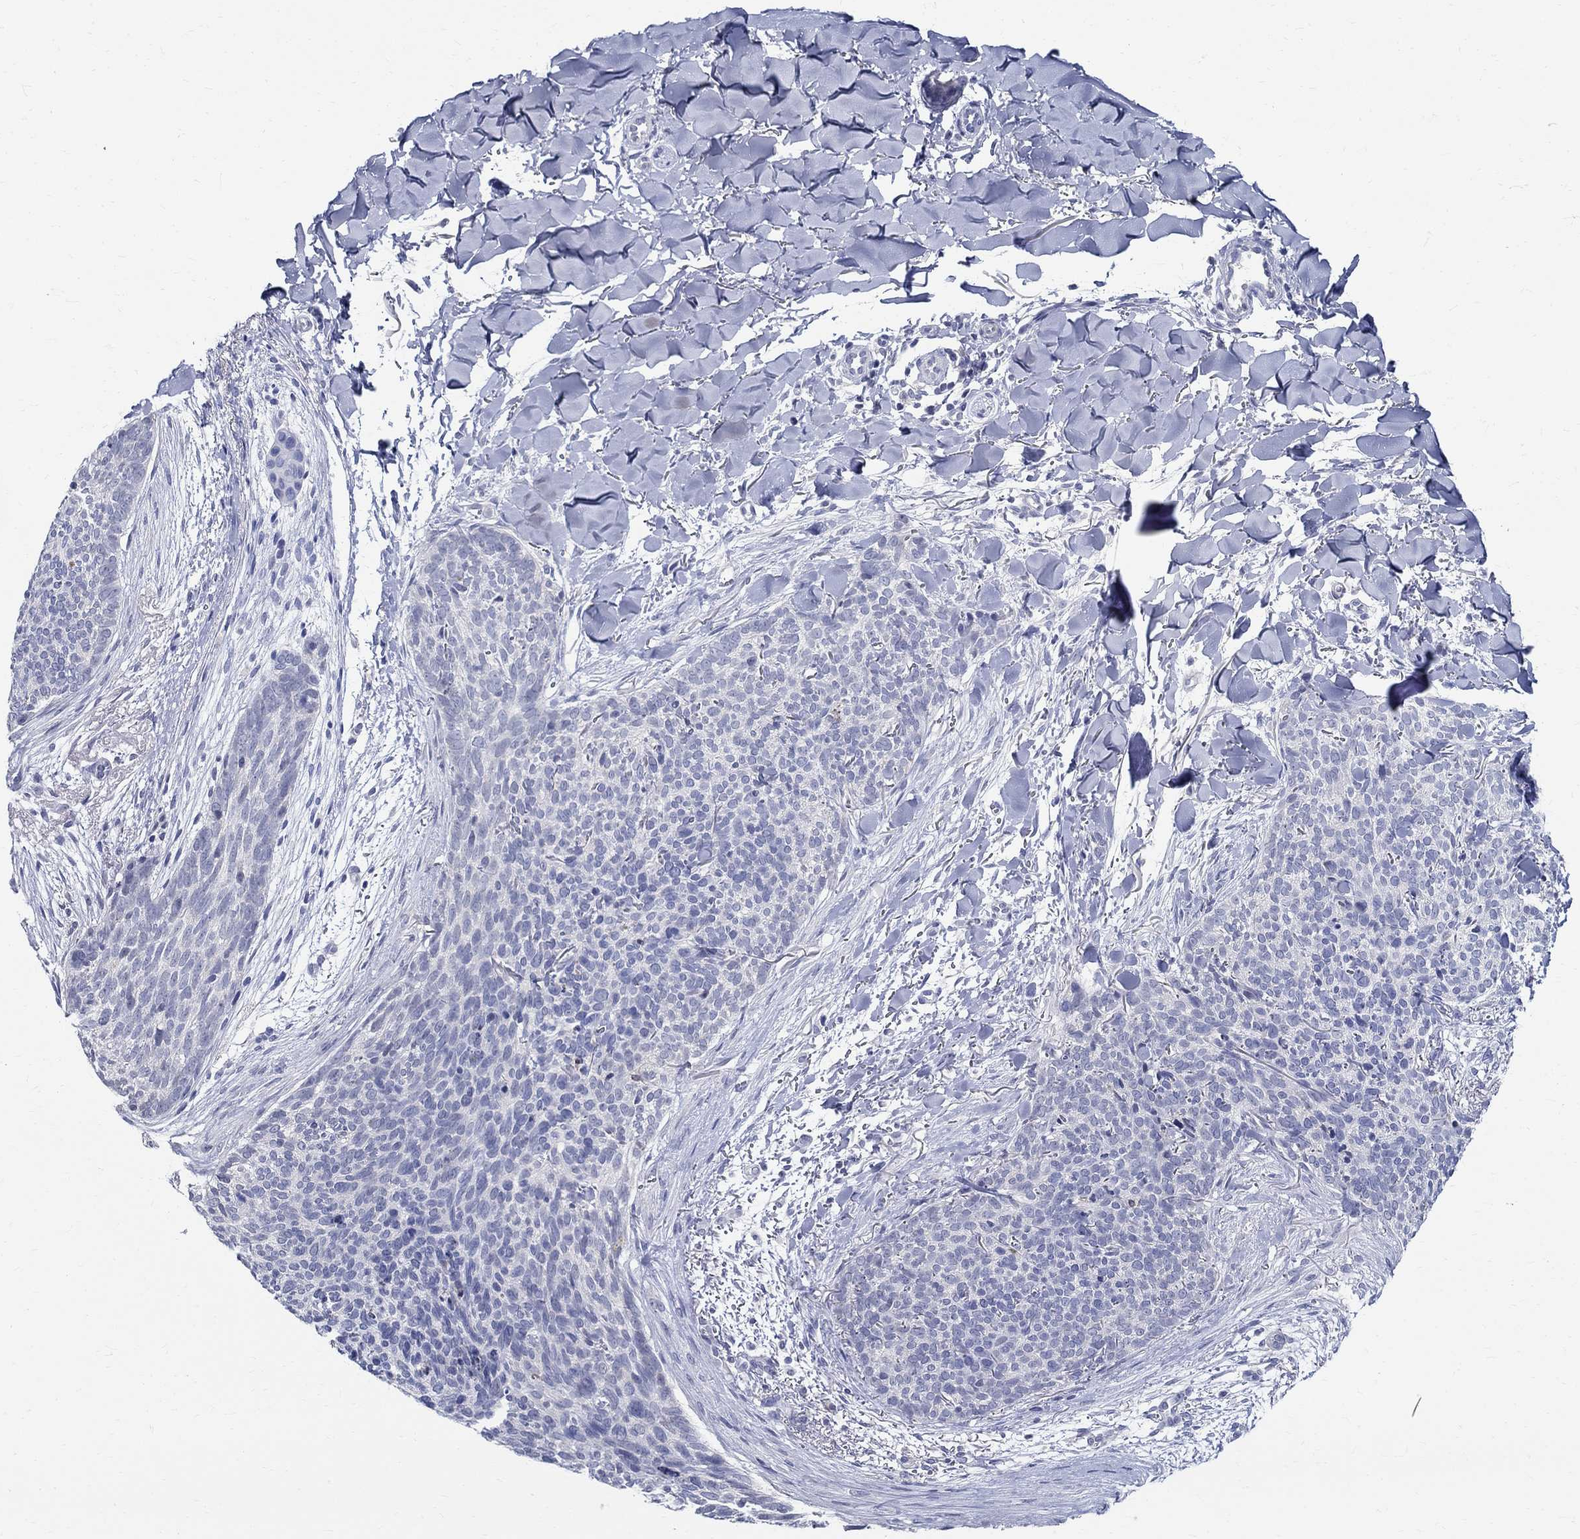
{"staining": {"intensity": "negative", "quantity": "none", "location": "none"}, "tissue": "skin cancer", "cell_type": "Tumor cells", "image_type": "cancer", "snomed": [{"axis": "morphology", "description": "Basal cell carcinoma"}, {"axis": "topography", "description": "Skin"}], "caption": "A micrograph of basal cell carcinoma (skin) stained for a protein shows no brown staining in tumor cells.", "gene": "CETN1", "patient": {"sex": "male", "age": 64}}